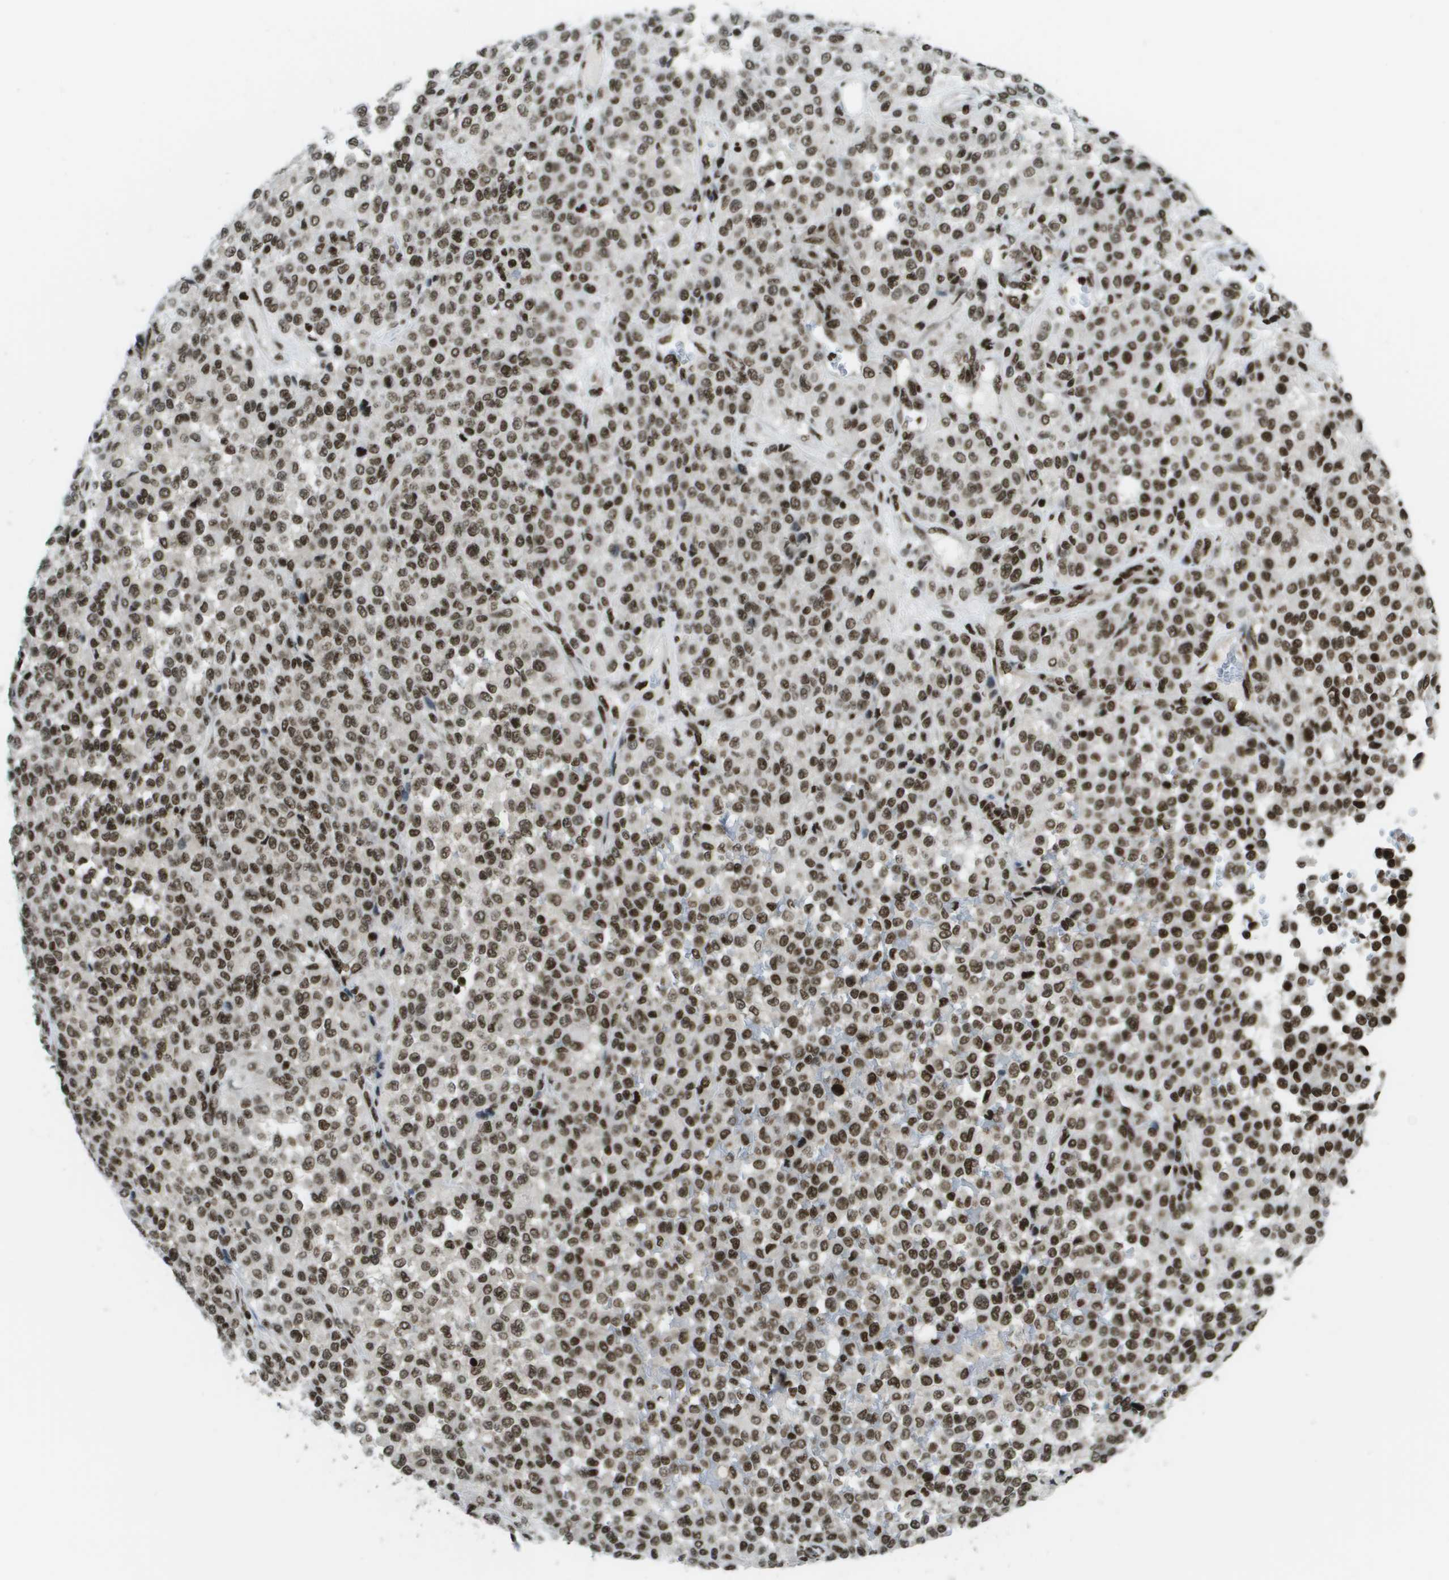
{"staining": {"intensity": "strong", "quantity": ">75%", "location": "nuclear"}, "tissue": "melanoma", "cell_type": "Tumor cells", "image_type": "cancer", "snomed": [{"axis": "morphology", "description": "Malignant melanoma, Metastatic site"}, {"axis": "topography", "description": "Pancreas"}], "caption": "A photomicrograph of human malignant melanoma (metastatic site) stained for a protein shows strong nuclear brown staining in tumor cells.", "gene": "GLYR1", "patient": {"sex": "female", "age": 30}}